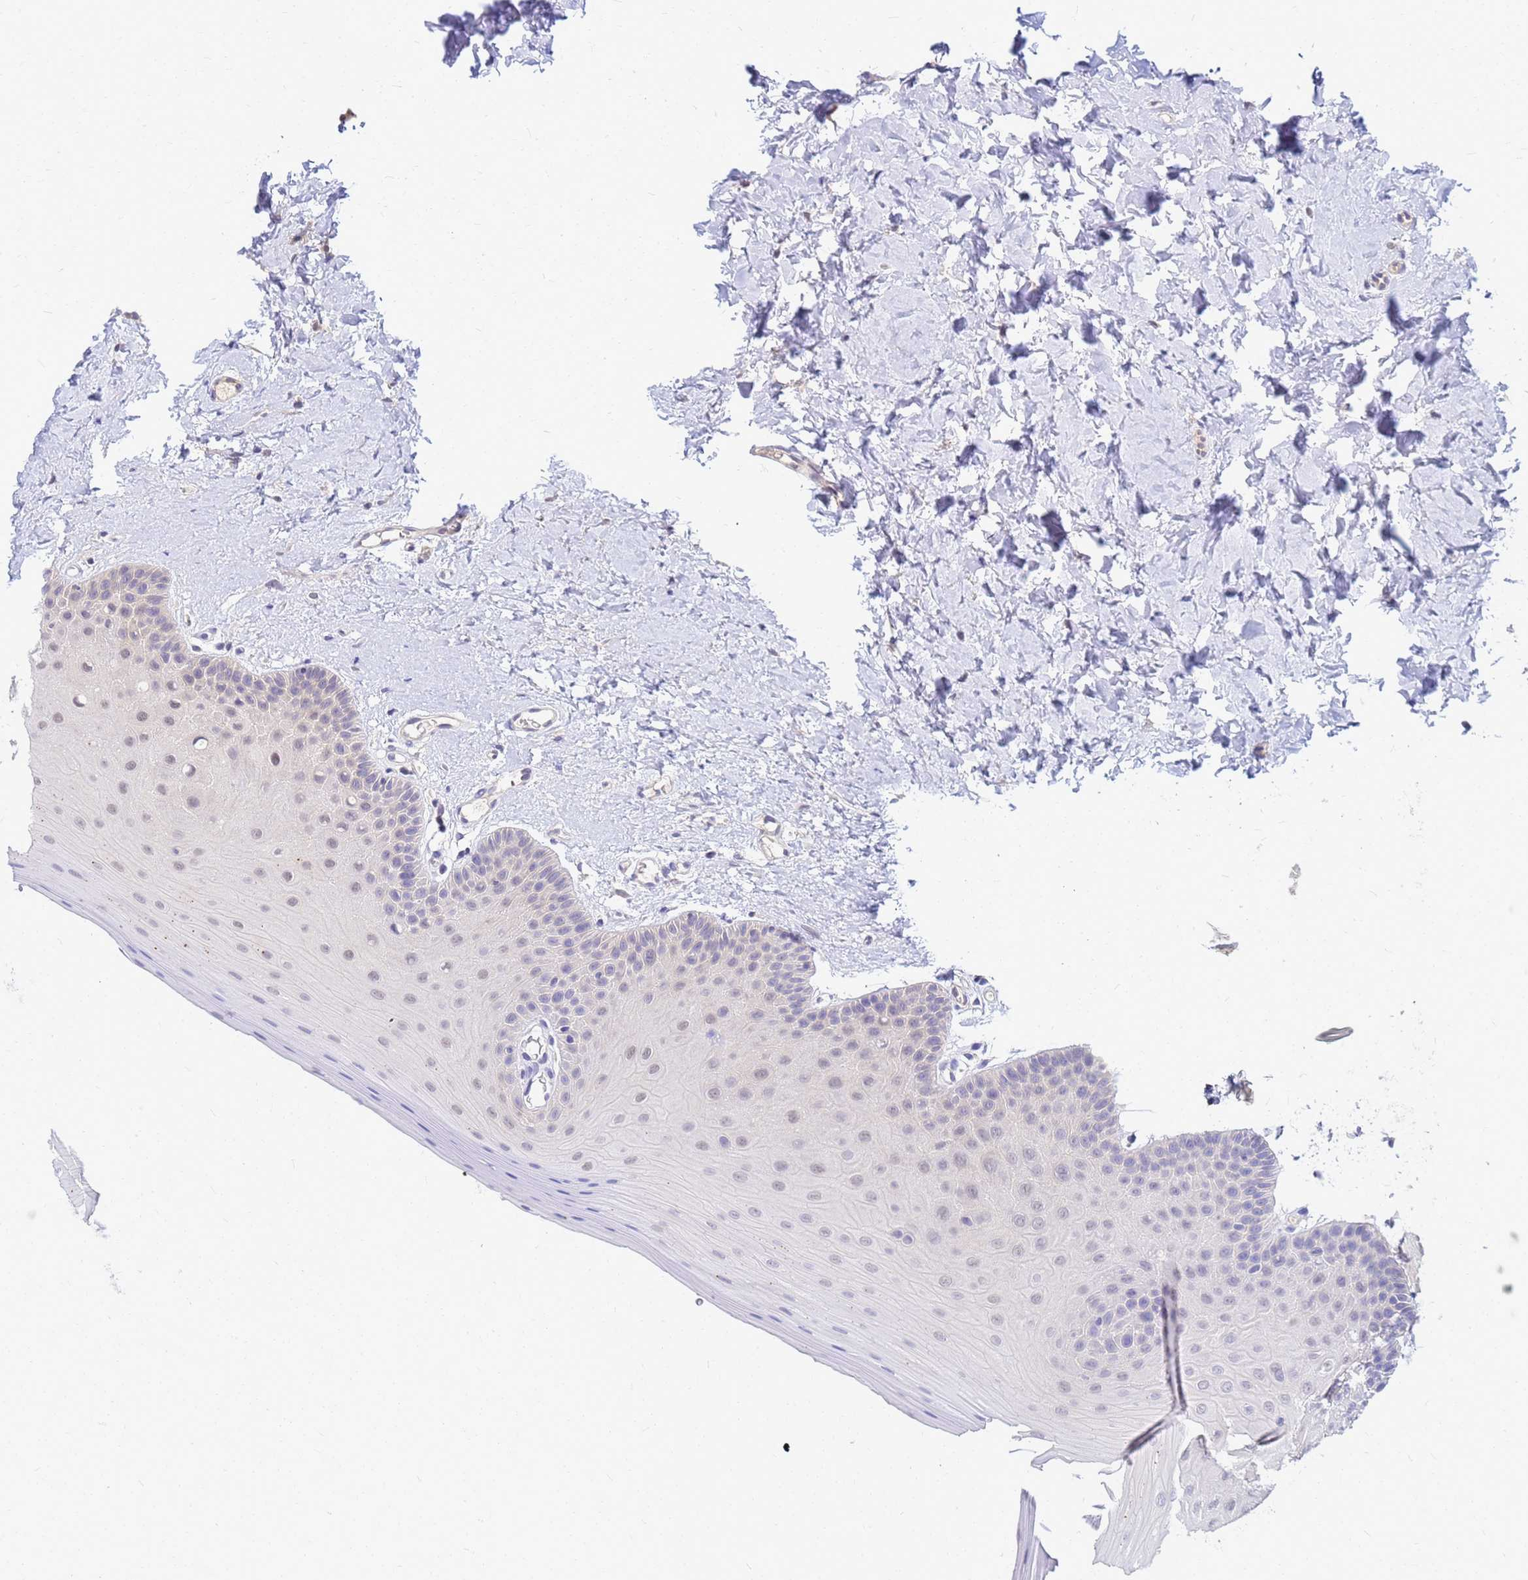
{"staining": {"intensity": "weak", "quantity": "<25%", "location": "cytoplasmic/membranous,nuclear"}, "tissue": "oral mucosa", "cell_type": "Squamous epithelial cells", "image_type": "normal", "snomed": [{"axis": "morphology", "description": "Normal tissue, NOS"}, {"axis": "topography", "description": "Oral tissue"}], "caption": "The immunohistochemistry histopathology image has no significant positivity in squamous epithelial cells of oral mucosa.", "gene": "DUS4L", "patient": {"sex": "female", "age": 67}}